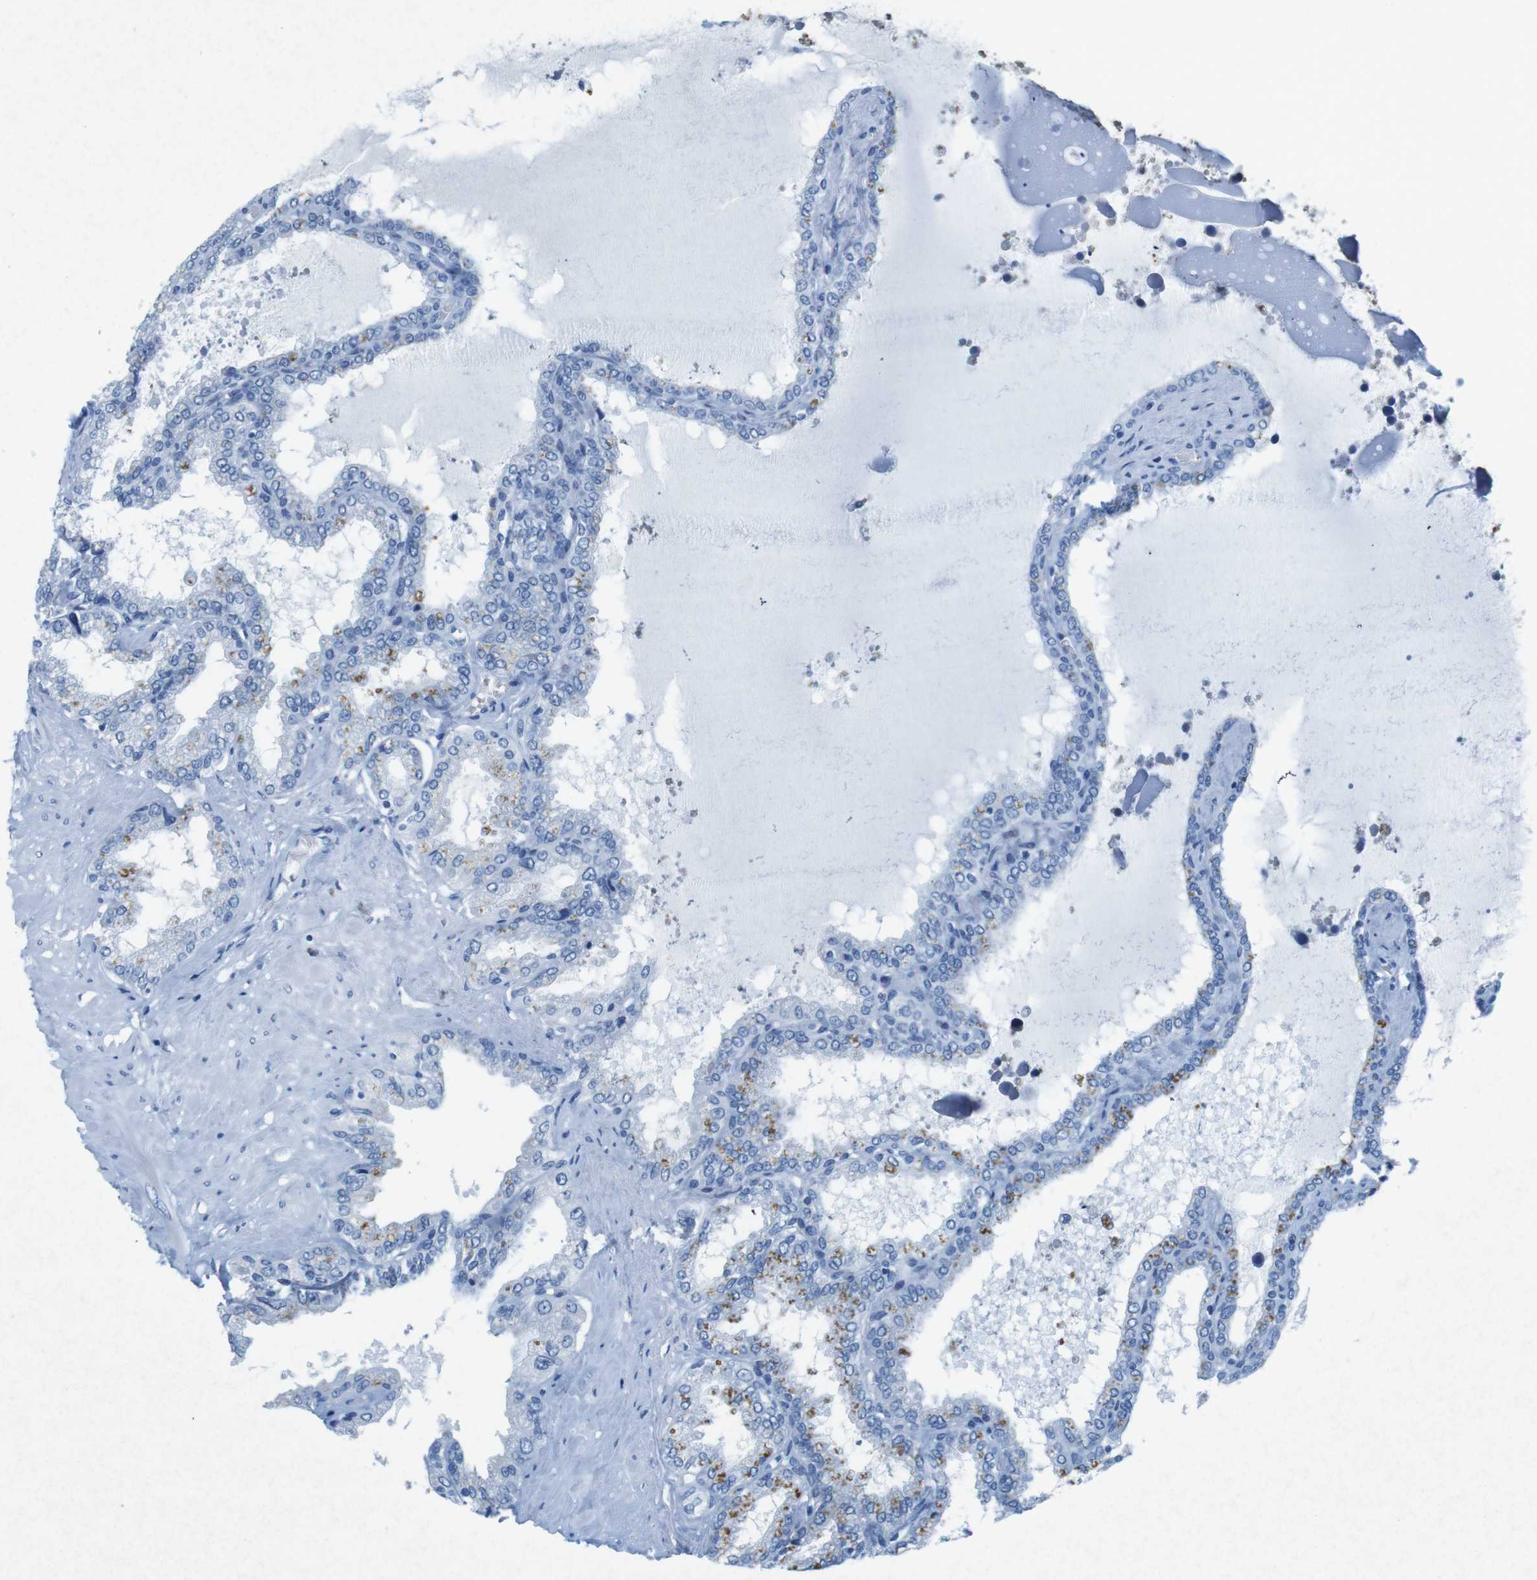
{"staining": {"intensity": "moderate", "quantity": "<25%", "location": "cytoplasmic/membranous"}, "tissue": "seminal vesicle", "cell_type": "Glandular cells", "image_type": "normal", "snomed": [{"axis": "morphology", "description": "Normal tissue, NOS"}, {"axis": "topography", "description": "Seminal veicle"}], "caption": "A brown stain shows moderate cytoplasmic/membranous staining of a protein in glandular cells of normal seminal vesicle.", "gene": "CTAG1B", "patient": {"sex": "male", "age": 46}}